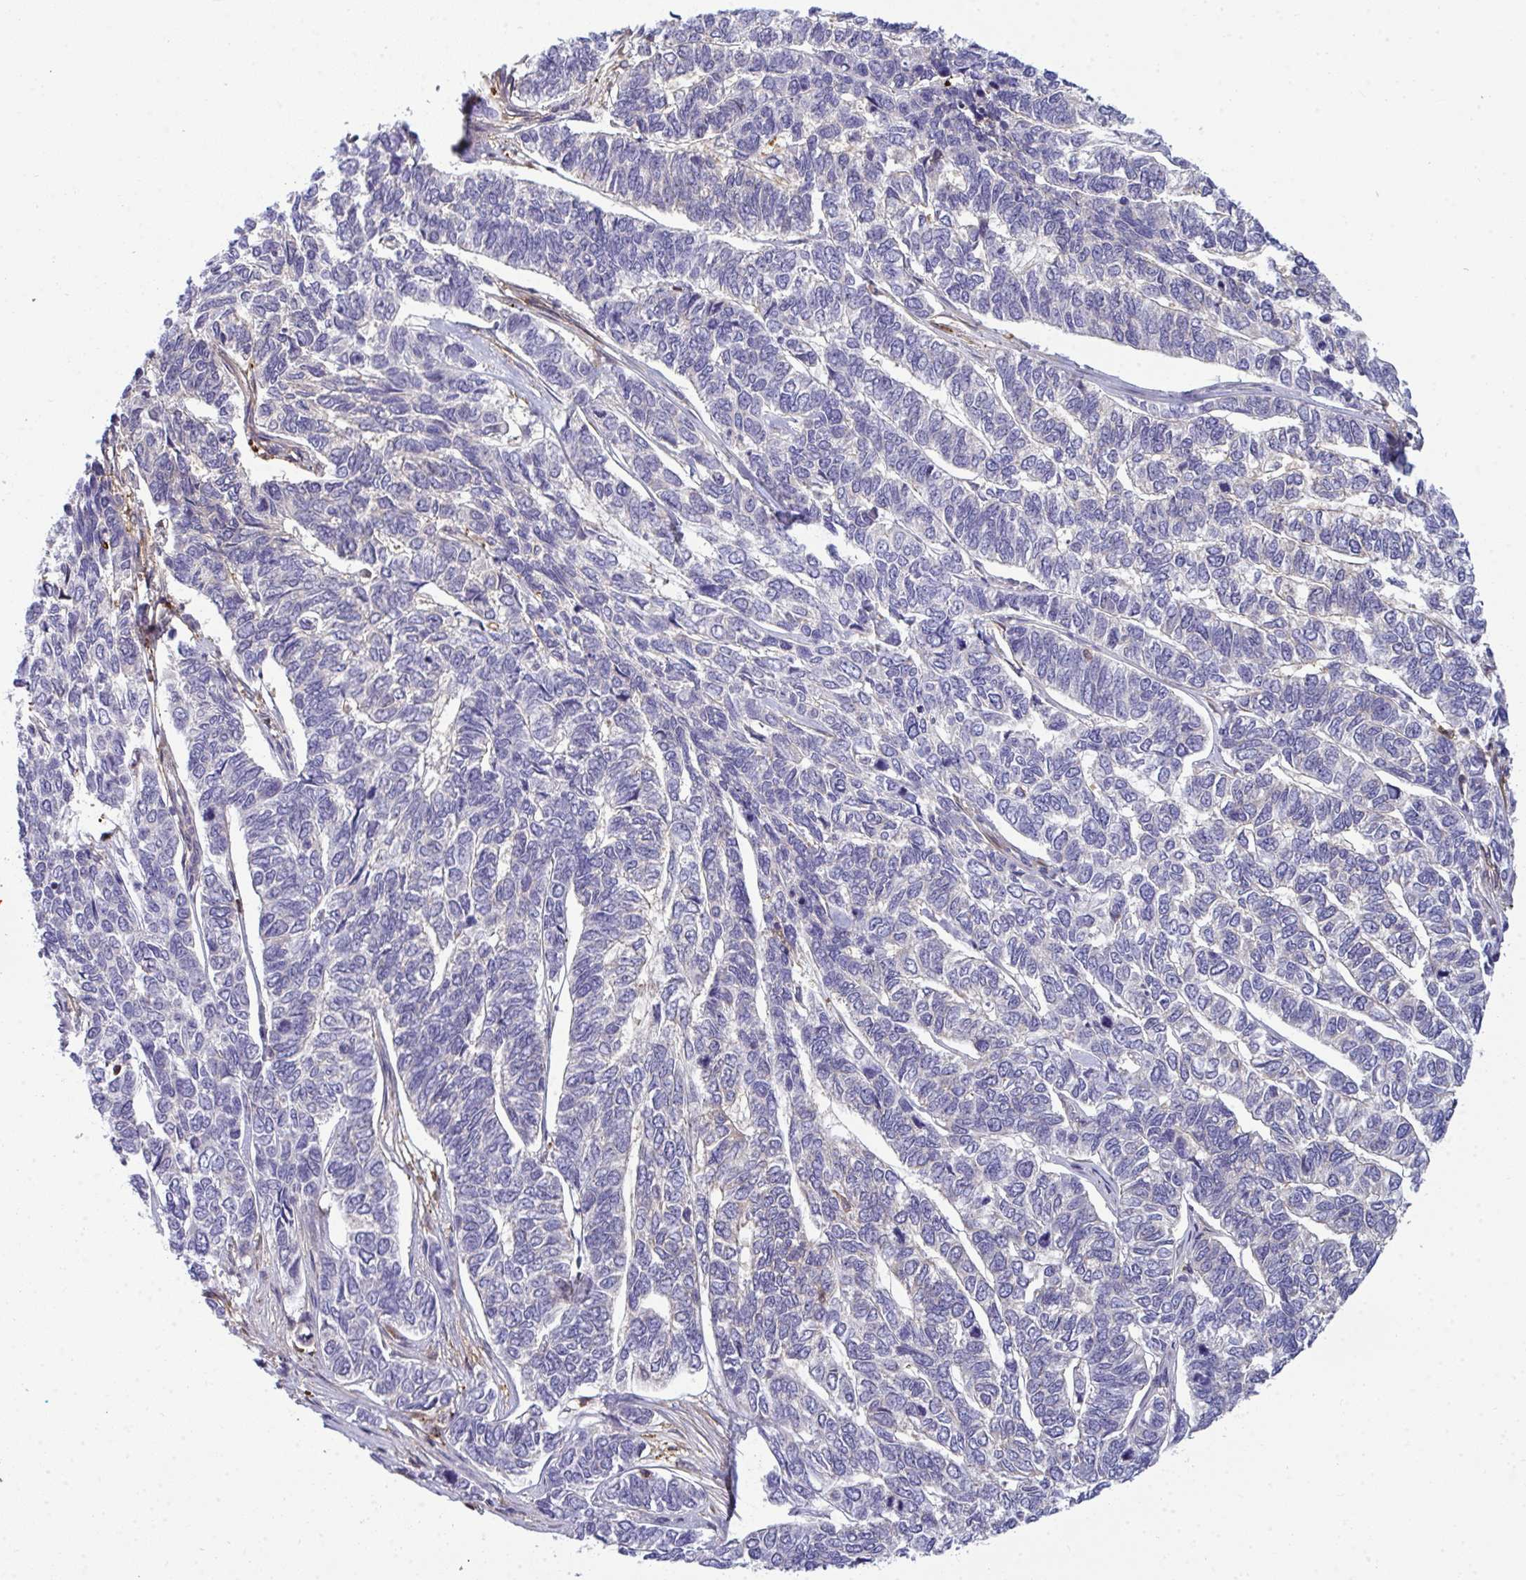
{"staining": {"intensity": "negative", "quantity": "none", "location": "none"}, "tissue": "skin cancer", "cell_type": "Tumor cells", "image_type": "cancer", "snomed": [{"axis": "morphology", "description": "Basal cell carcinoma"}, {"axis": "topography", "description": "Skin"}], "caption": "High magnification brightfield microscopy of skin basal cell carcinoma stained with DAB (3,3'-diaminobenzidine) (brown) and counterstained with hematoxylin (blue): tumor cells show no significant staining.", "gene": "SLC30A6", "patient": {"sex": "female", "age": 65}}